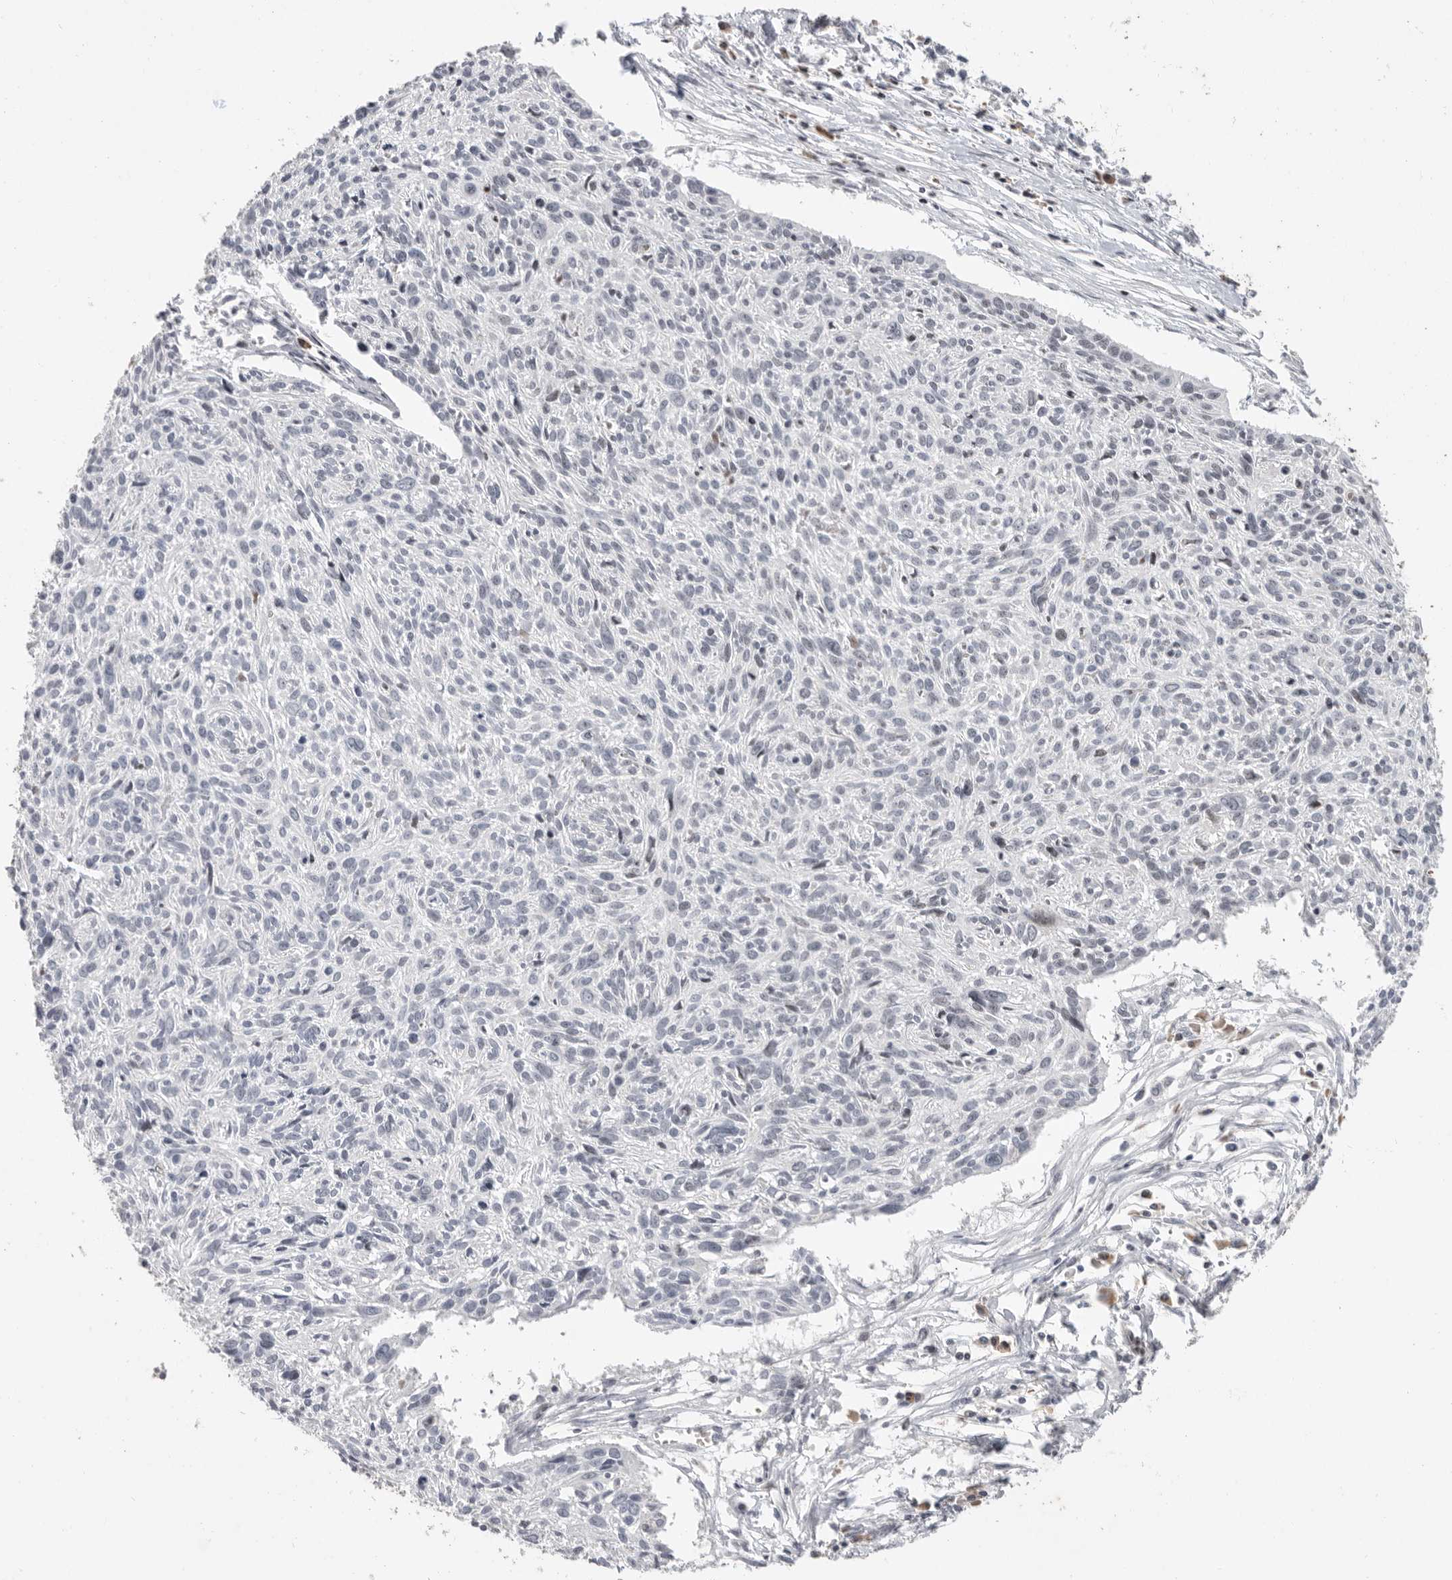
{"staining": {"intensity": "negative", "quantity": "none", "location": "none"}, "tissue": "cervical cancer", "cell_type": "Tumor cells", "image_type": "cancer", "snomed": [{"axis": "morphology", "description": "Squamous cell carcinoma, NOS"}, {"axis": "topography", "description": "Cervix"}], "caption": "A photomicrograph of cervical squamous cell carcinoma stained for a protein reveals no brown staining in tumor cells.", "gene": "FZD3", "patient": {"sex": "female", "age": 51}}